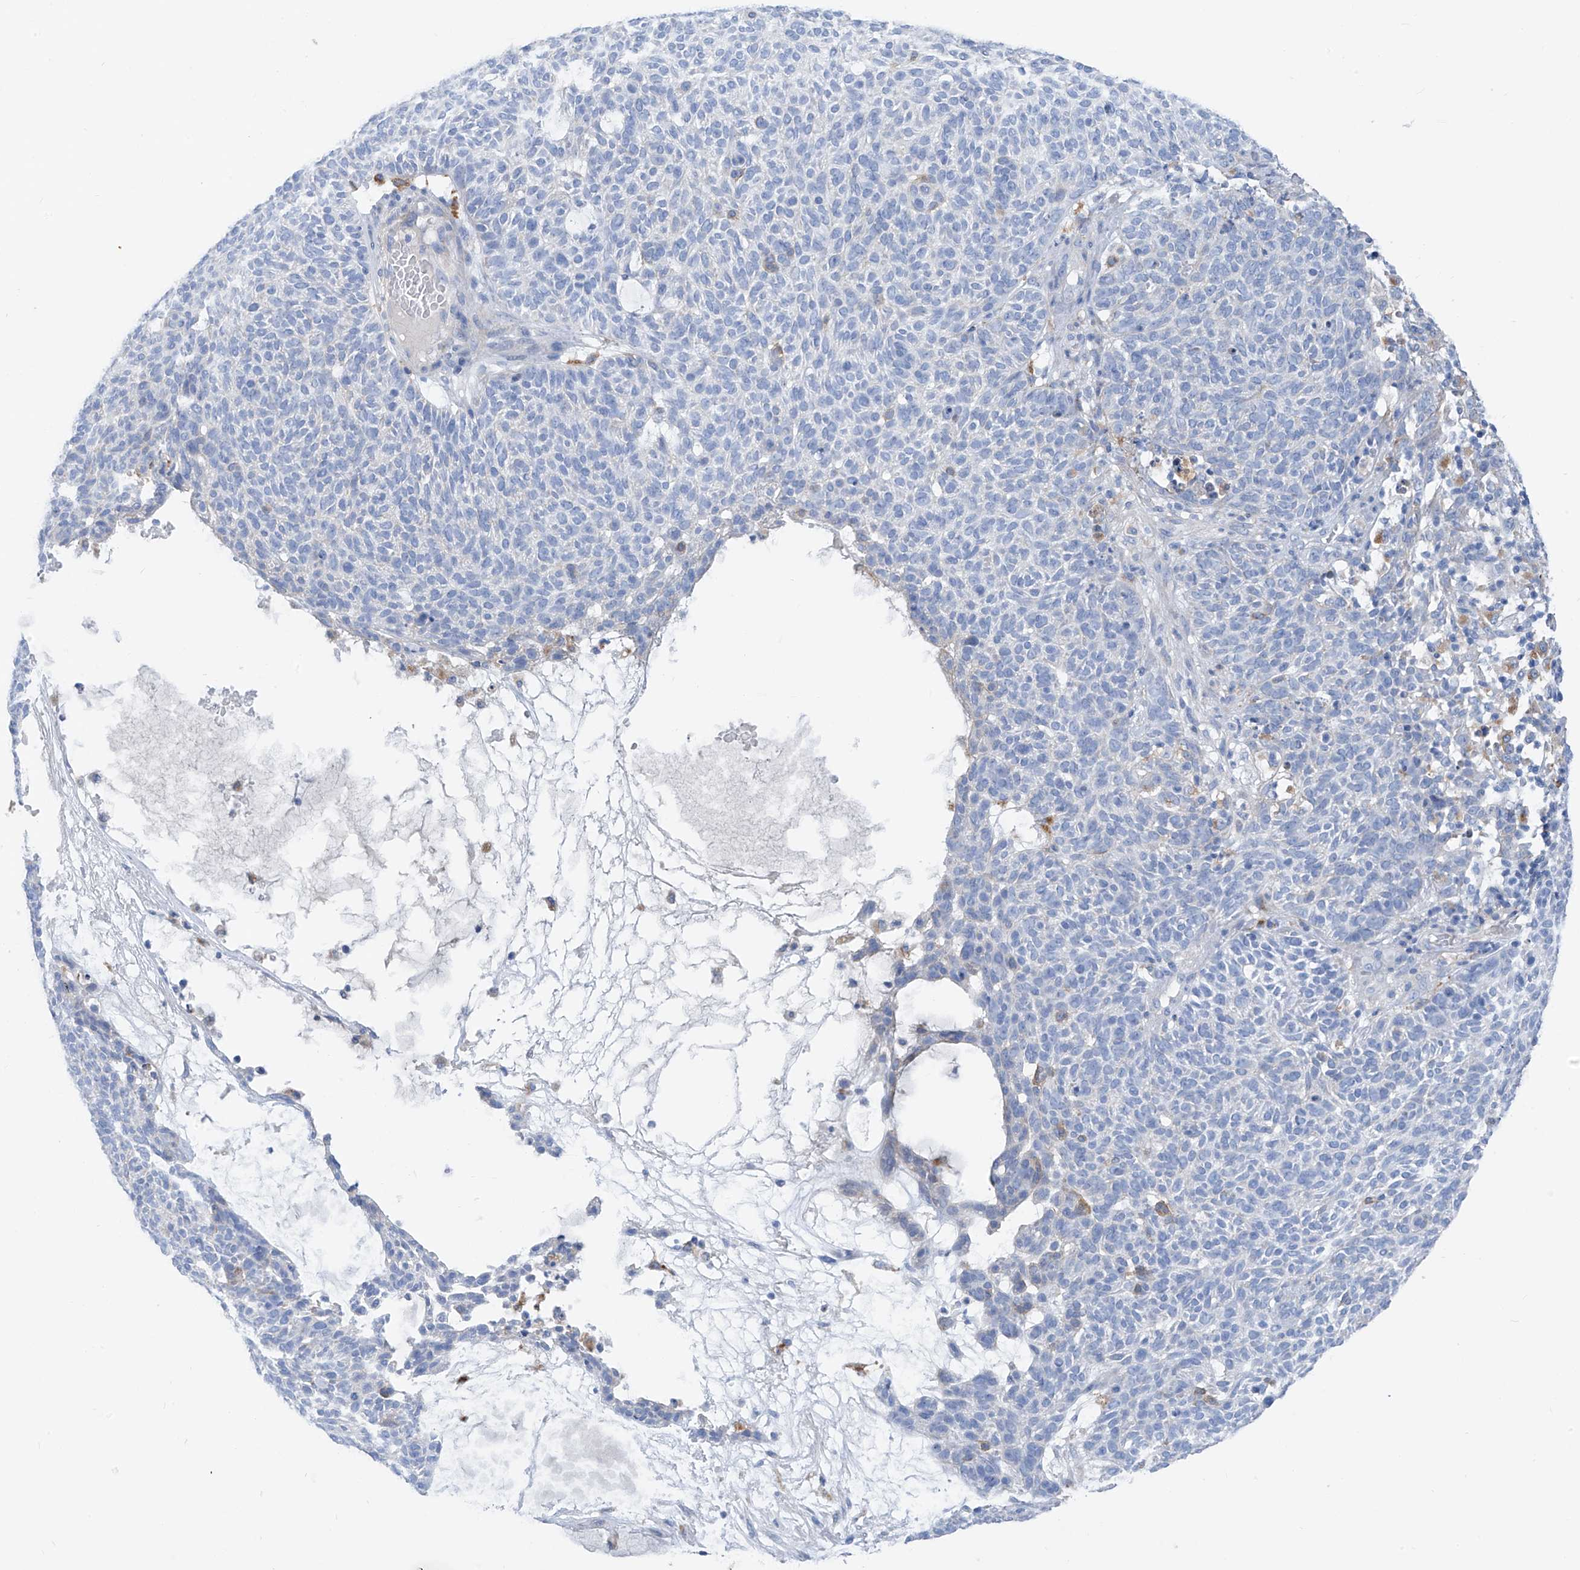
{"staining": {"intensity": "negative", "quantity": "none", "location": "none"}, "tissue": "skin cancer", "cell_type": "Tumor cells", "image_type": "cancer", "snomed": [{"axis": "morphology", "description": "Squamous cell carcinoma, NOS"}, {"axis": "topography", "description": "Skin"}], "caption": "Tumor cells show no significant positivity in squamous cell carcinoma (skin).", "gene": "GLMP", "patient": {"sex": "female", "age": 90}}